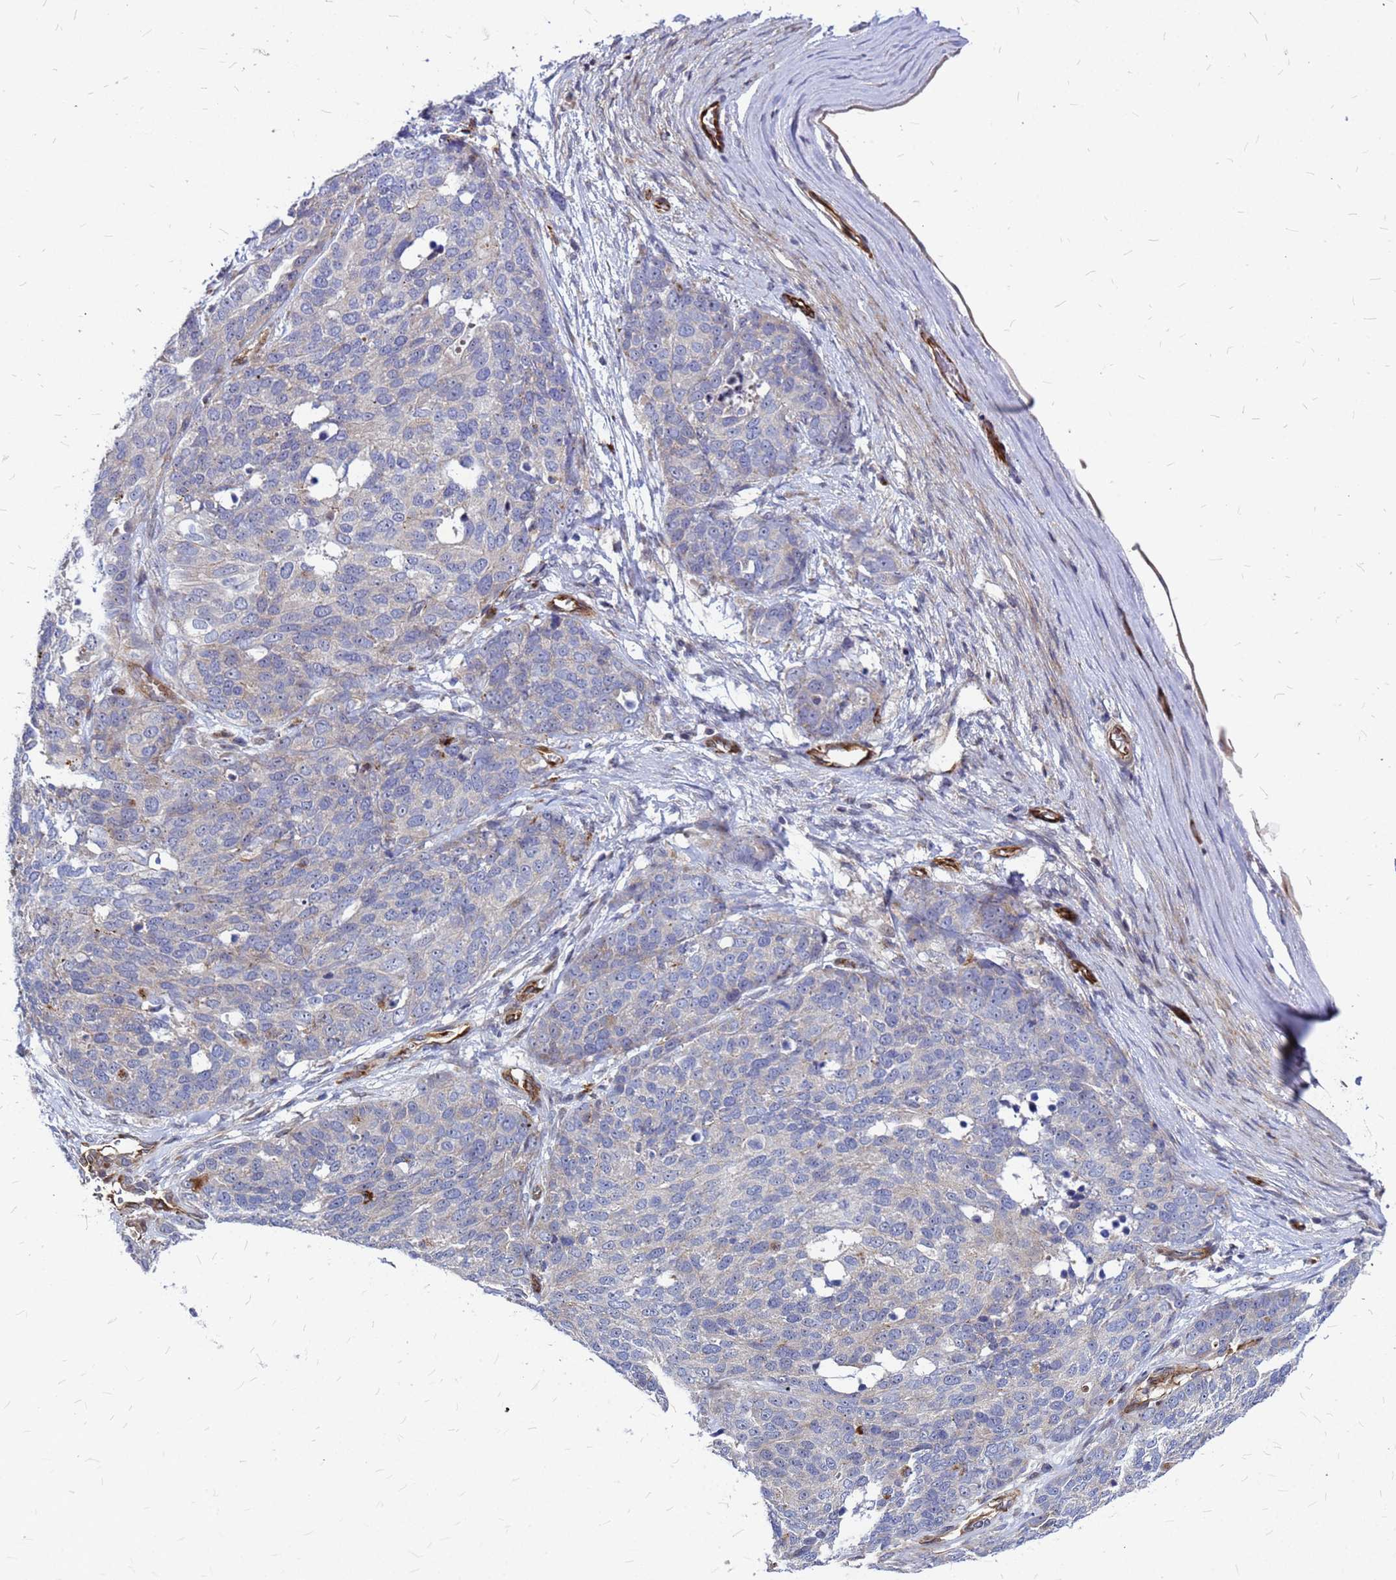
{"staining": {"intensity": "weak", "quantity": "<25%", "location": "cytoplasmic/membranous"}, "tissue": "ovarian cancer", "cell_type": "Tumor cells", "image_type": "cancer", "snomed": [{"axis": "morphology", "description": "Cystadenocarcinoma, serous, NOS"}, {"axis": "topography", "description": "Ovary"}], "caption": "High power microscopy histopathology image of an immunohistochemistry (IHC) histopathology image of serous cystadenocarcinoma (ovarian), revealing no significant staining in tumor cells.", "gene": "NOSTRIN", "patient": {"sex": "female", "age": 44}}